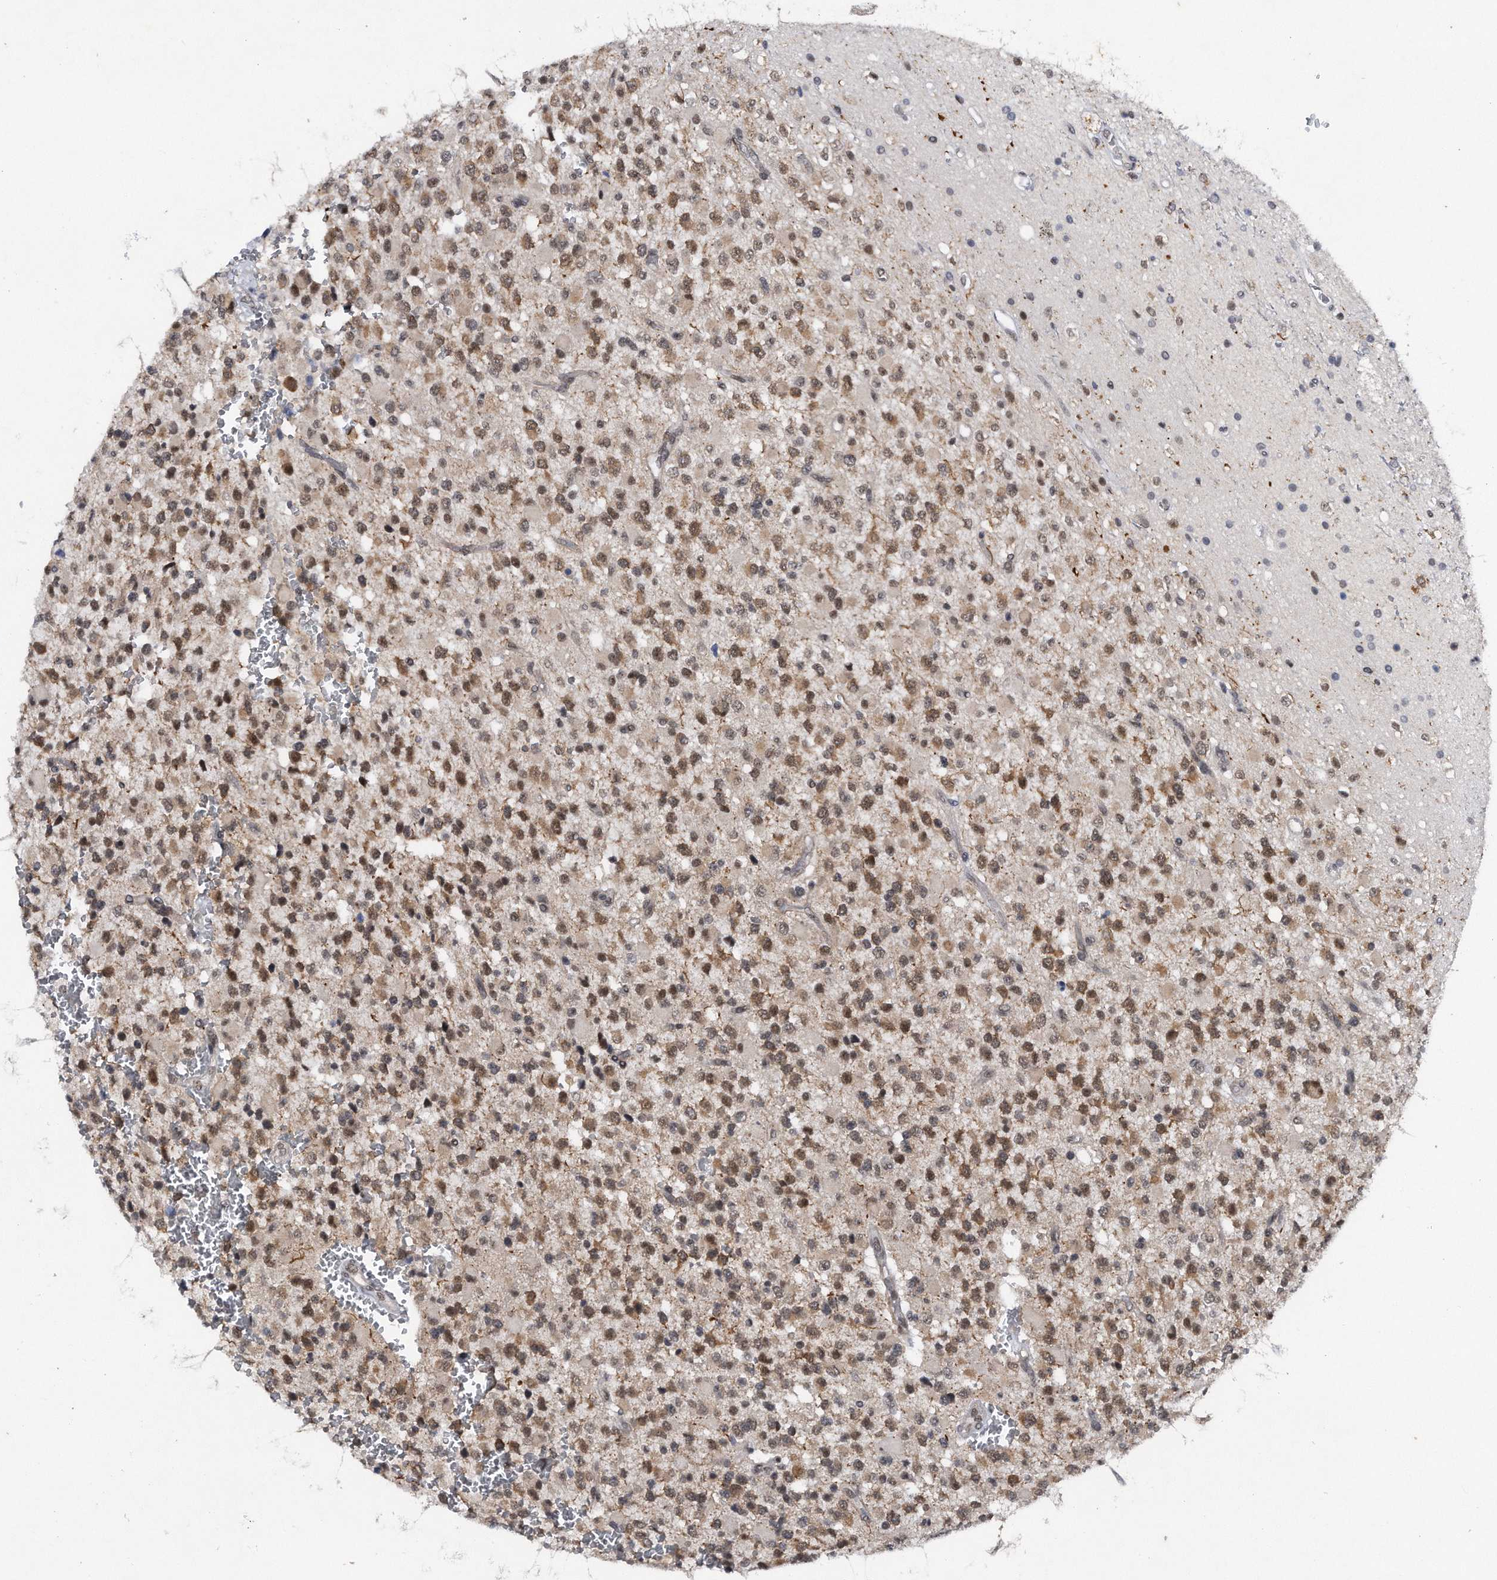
{"staining": {"intensity": "moderate", "quantity": "25%-75%", "location": "nuclear"}, "tissue": "glioma", "cell_type": "Tumor cells", "image_type": "cancer", "snomed": [{"axis": "morphology", "description": "Glioma, malignant, High grade"}, {"axis": "topography", "description": "Brain"}], "caption": "Malignant glioma (high-grade) stained with immunohistochemistry (IHC) demonstrates moderate nuclear positivity in approximately 25%-75% of tumor cells.", "gene": "VIRMA", "patient": {"sex": "male", "age": 34}}